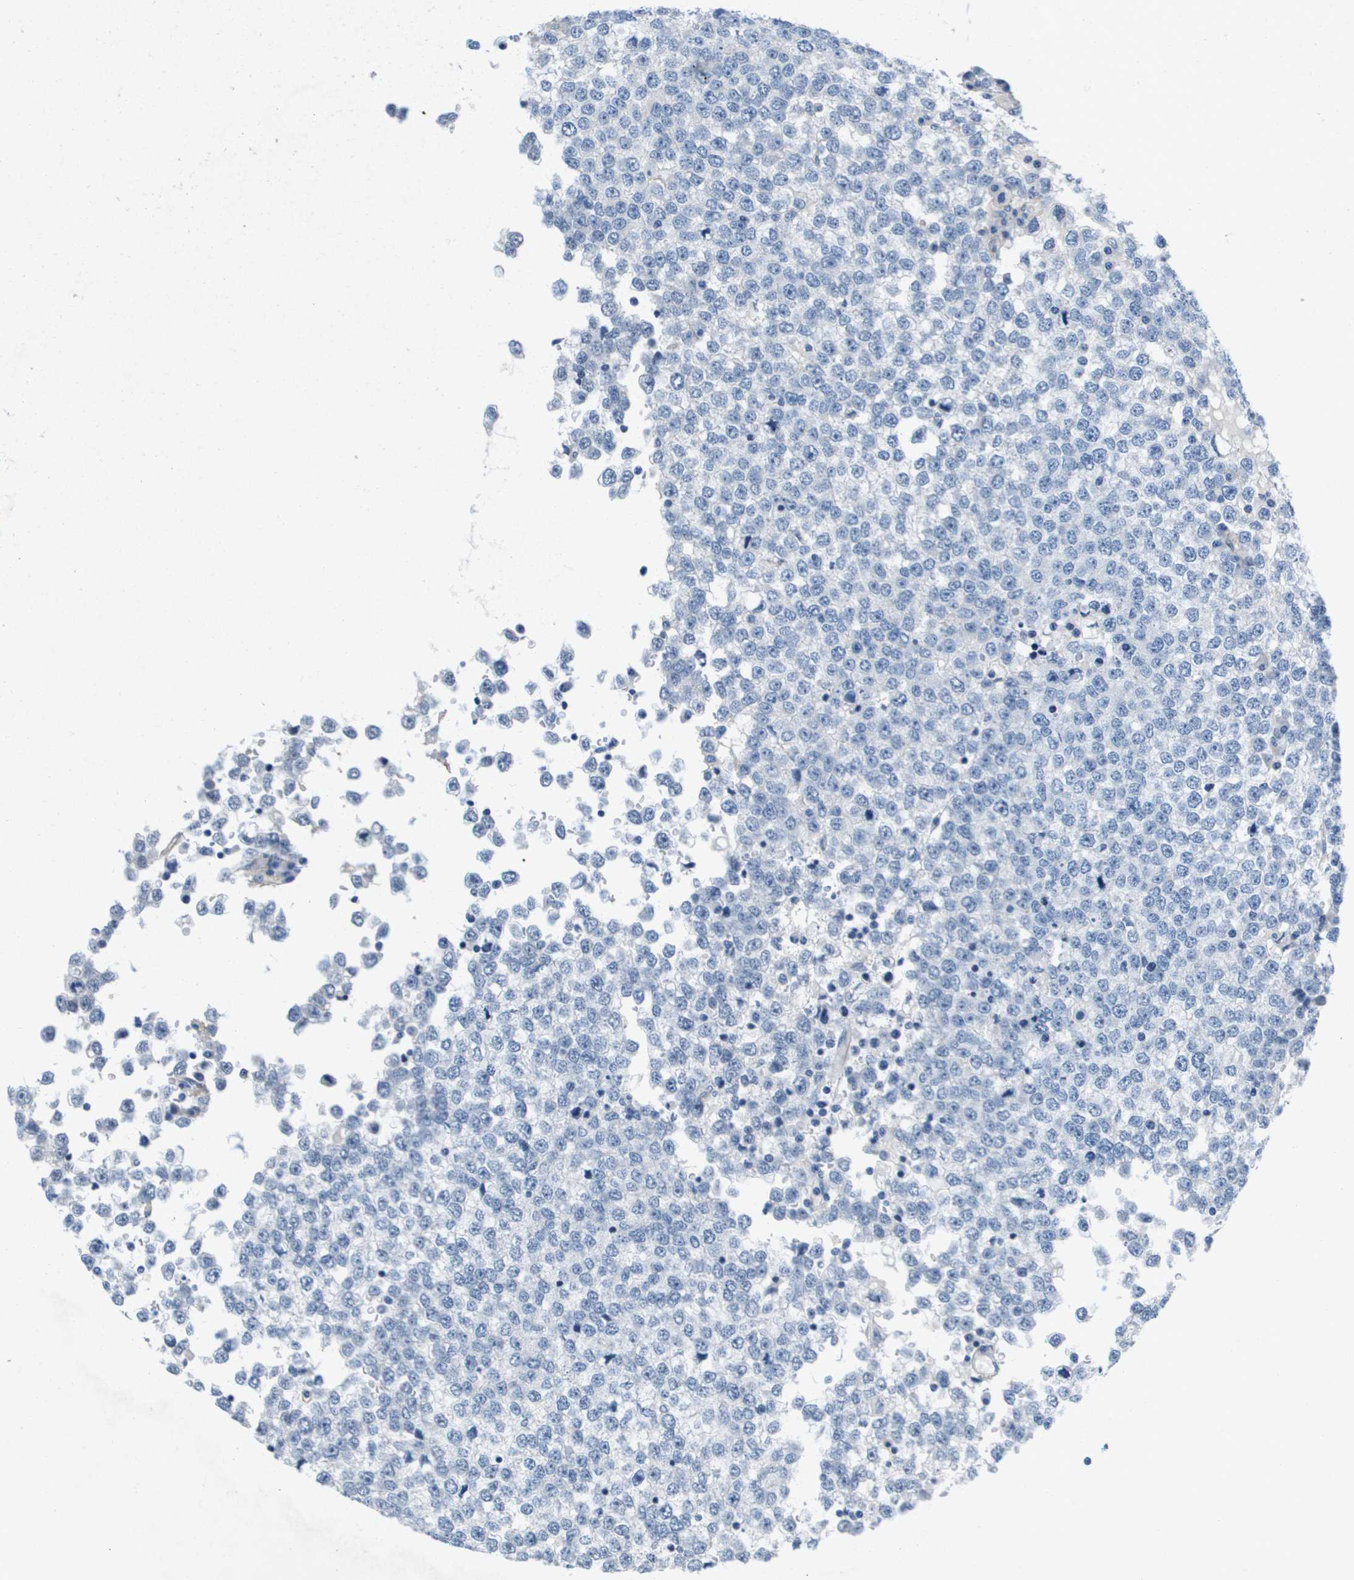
{"staining": {"intensity": "negative", "quantity": "none", "location": "none"}, "tissue": "testis cancer", "cell_type": "Tumor cells", "image_type": "cancer", "snomed": [{"axis": "morphology", "description": "Seminoma, NOS"}, {"axis": "topography", "description": "Testis"}], "caption": "Protein analysis of testis cancer reveals no significant positivity in tumor cells.", "gene": "LPP", "patient": {"sex": "male", "age": 65}}